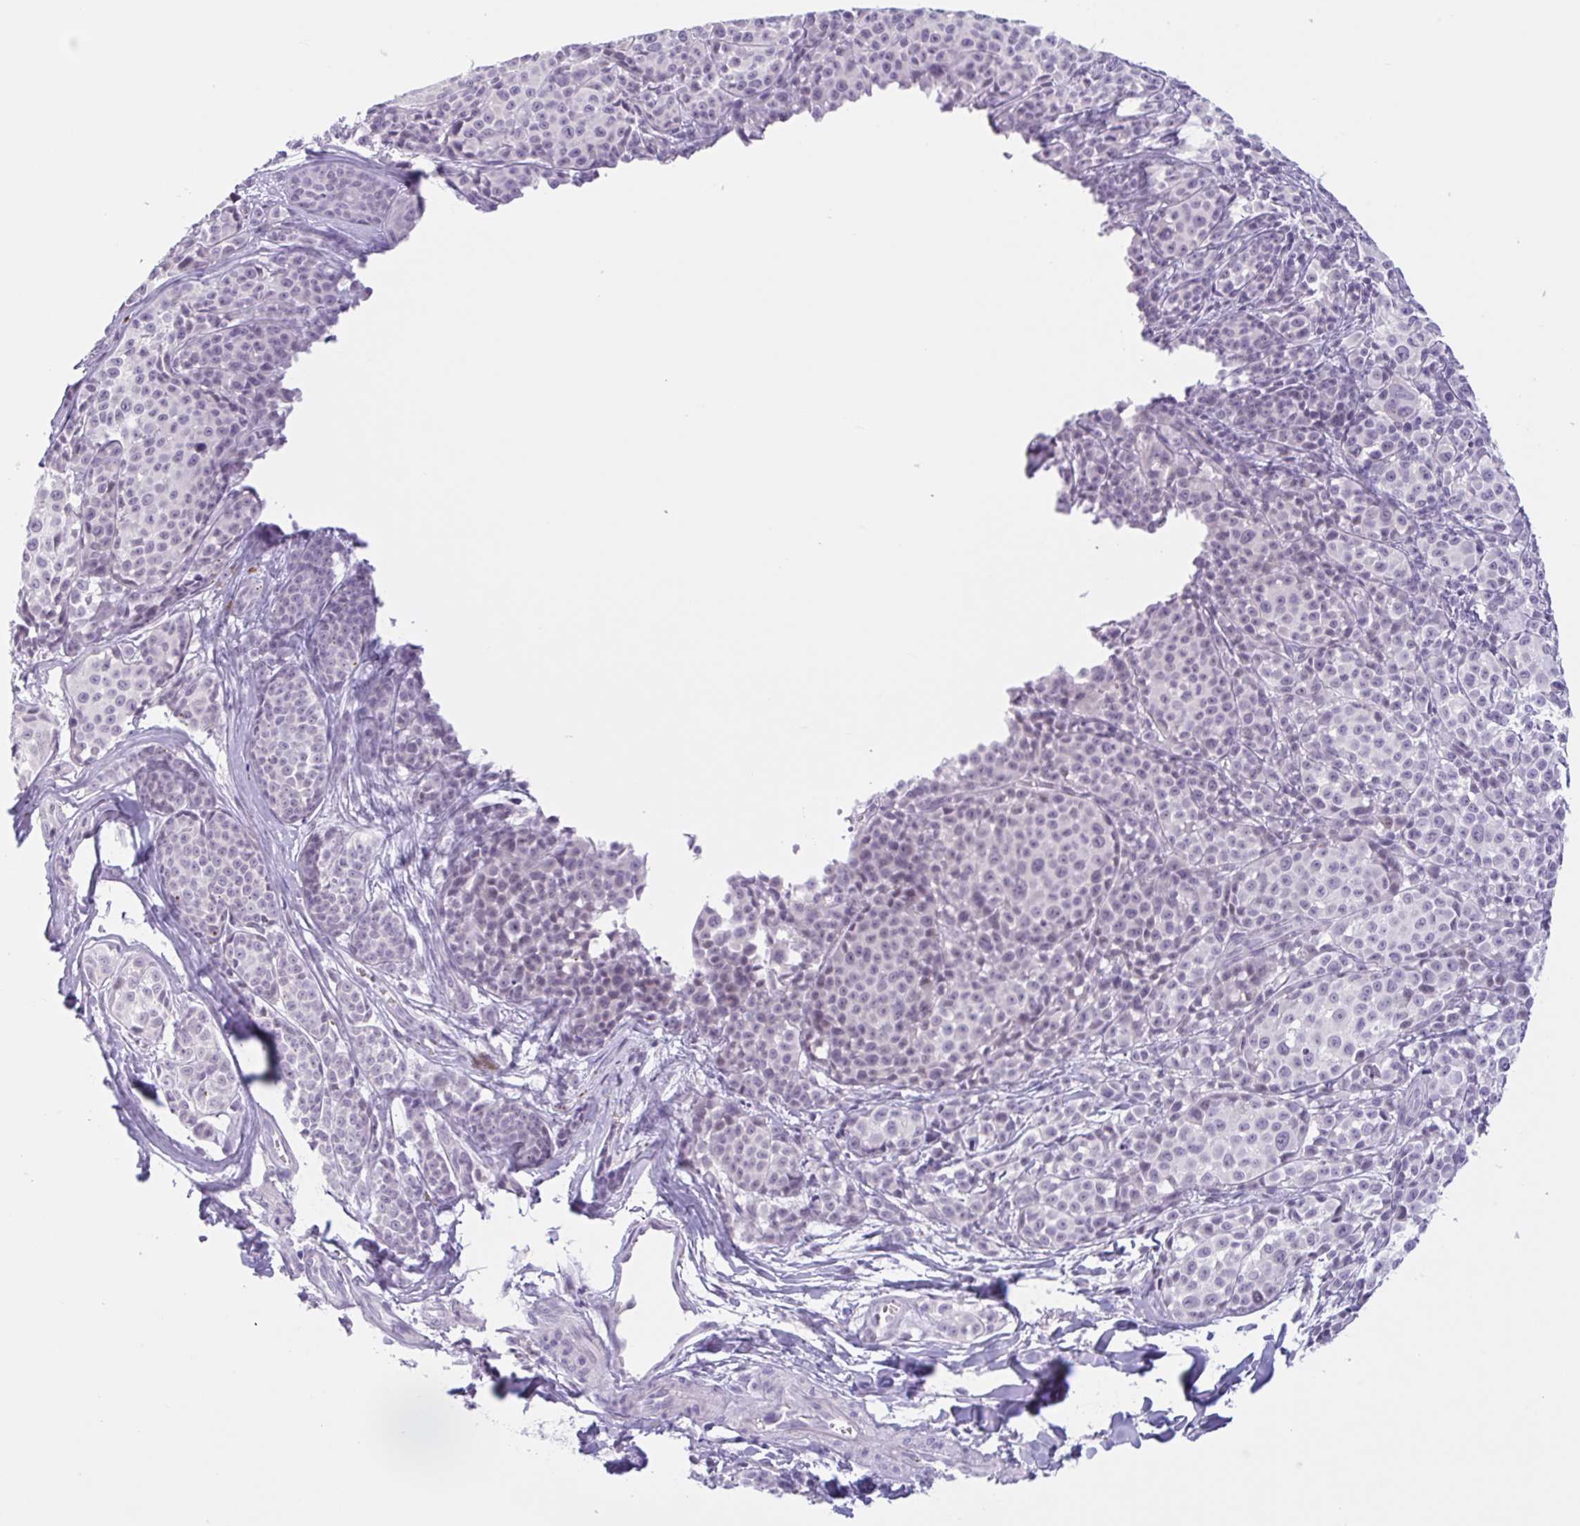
{"staining": {"intensity": "negative", "quantity": "none", "location": "none"}, "tissue": "melanoma", "cell_type": "Tumor cells", "image_type": "cancer", "snomed": [{"axis": "morphology", "description": "Malignant melanoma, NOS"}, {"axis": "topography", "description": "Skin"}], "caption": "There is no significant expression in tumor cells of melanoma.", "gene": "CTSE", "patient": {"sex": "female", "age": 35}}